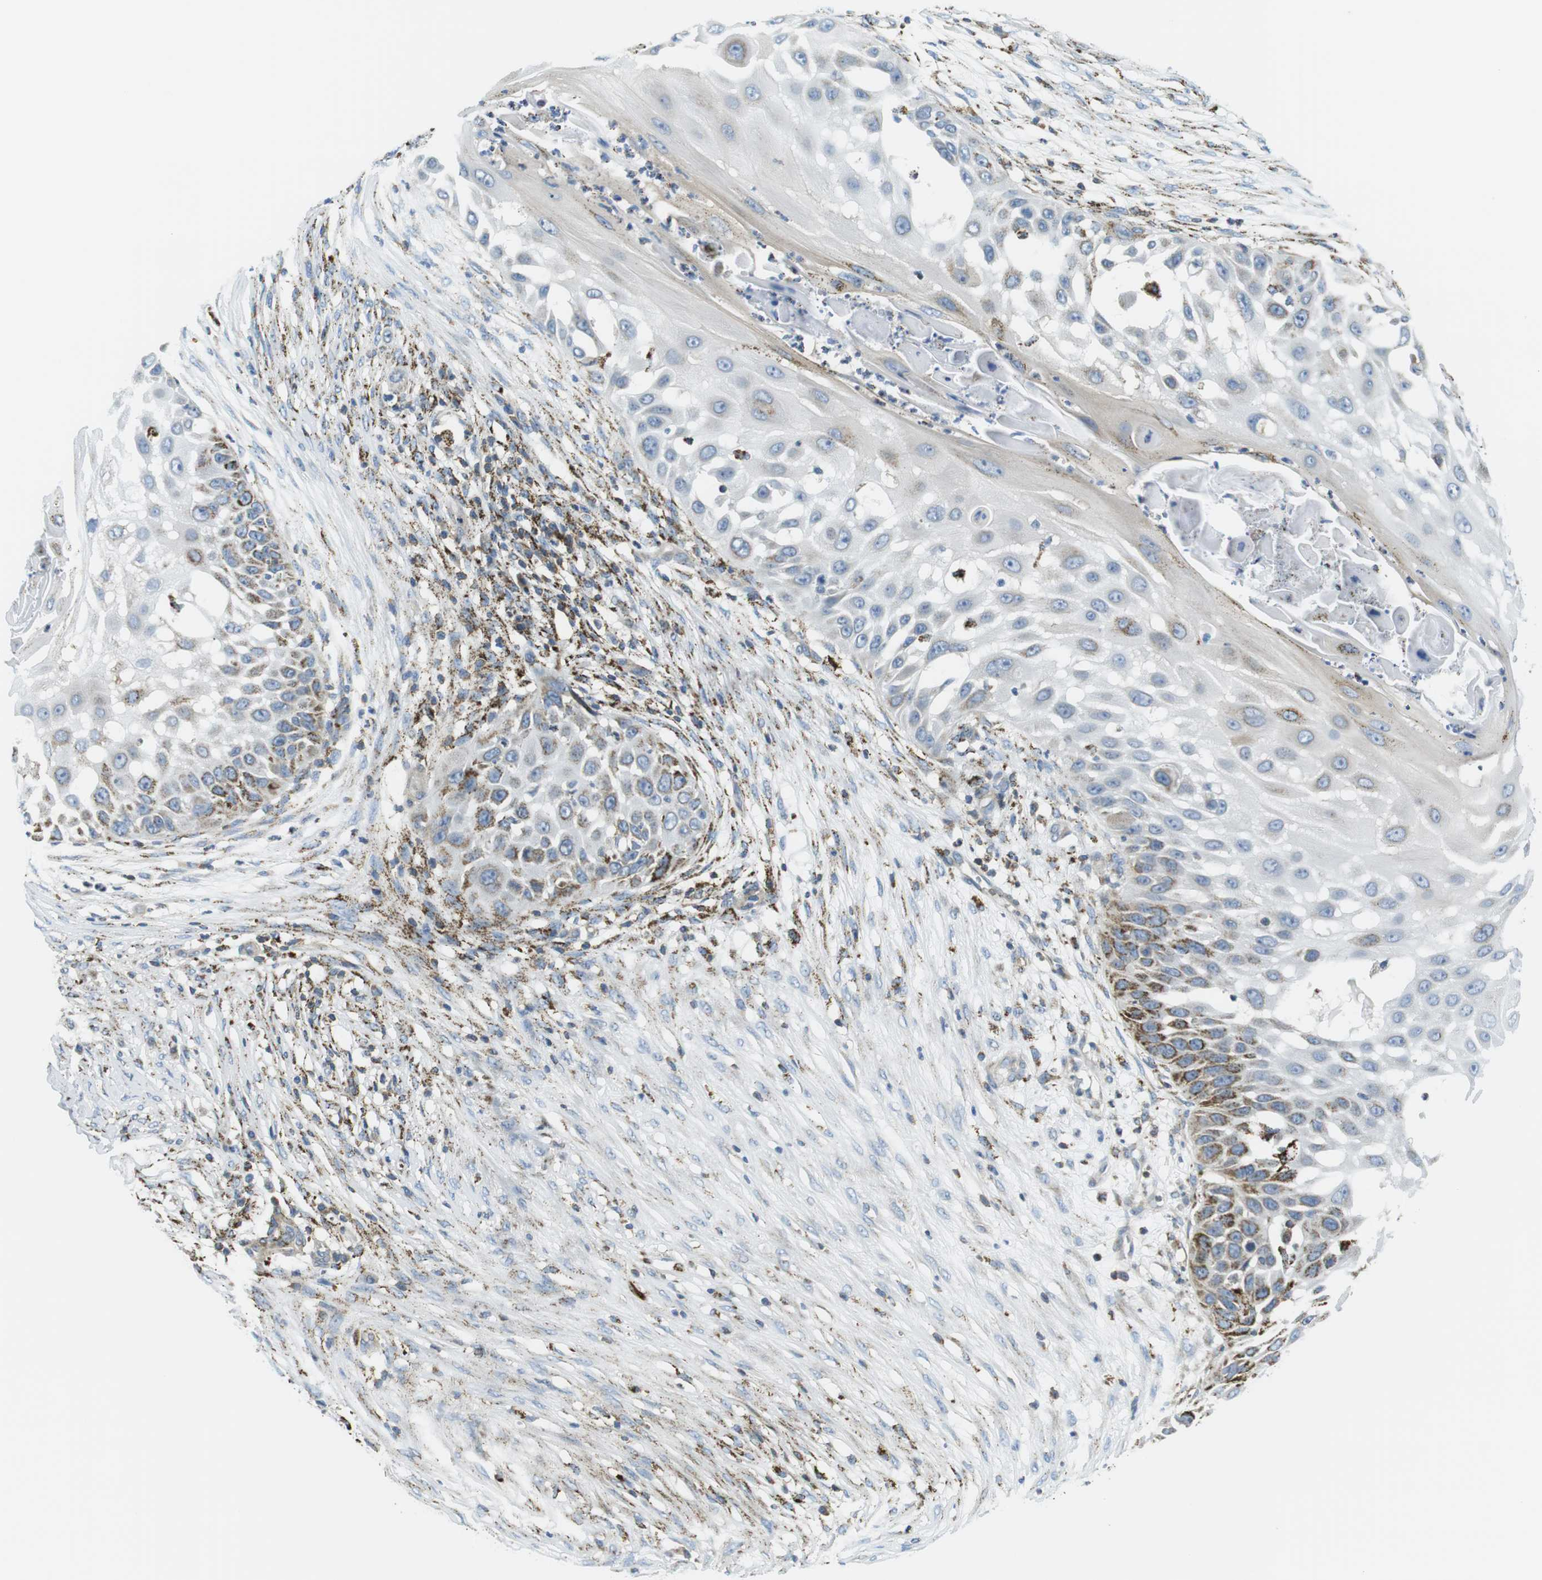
{"staining": {"intensity": "negative", "quantity": "none", "location": "none"}, "tissue": "skin cancer", "cell_type": "Tumor cells", "image_type": "cancer", "snomed": [{"axis": "morphology", "description": "Squamous cell carcinoma, NOS"}, {"axis": "topography", "description": "Skin"}], "caption": "This image is of skin cancer (squamous cell carcinoma) stained with immunohistochemistry (IHC) to label a protein in brown with the nuclei are counter-stained blue. There is no expression in tumor cells.", "gene": "KCNE3", "patient": {"sex": "female", "age": 44}}